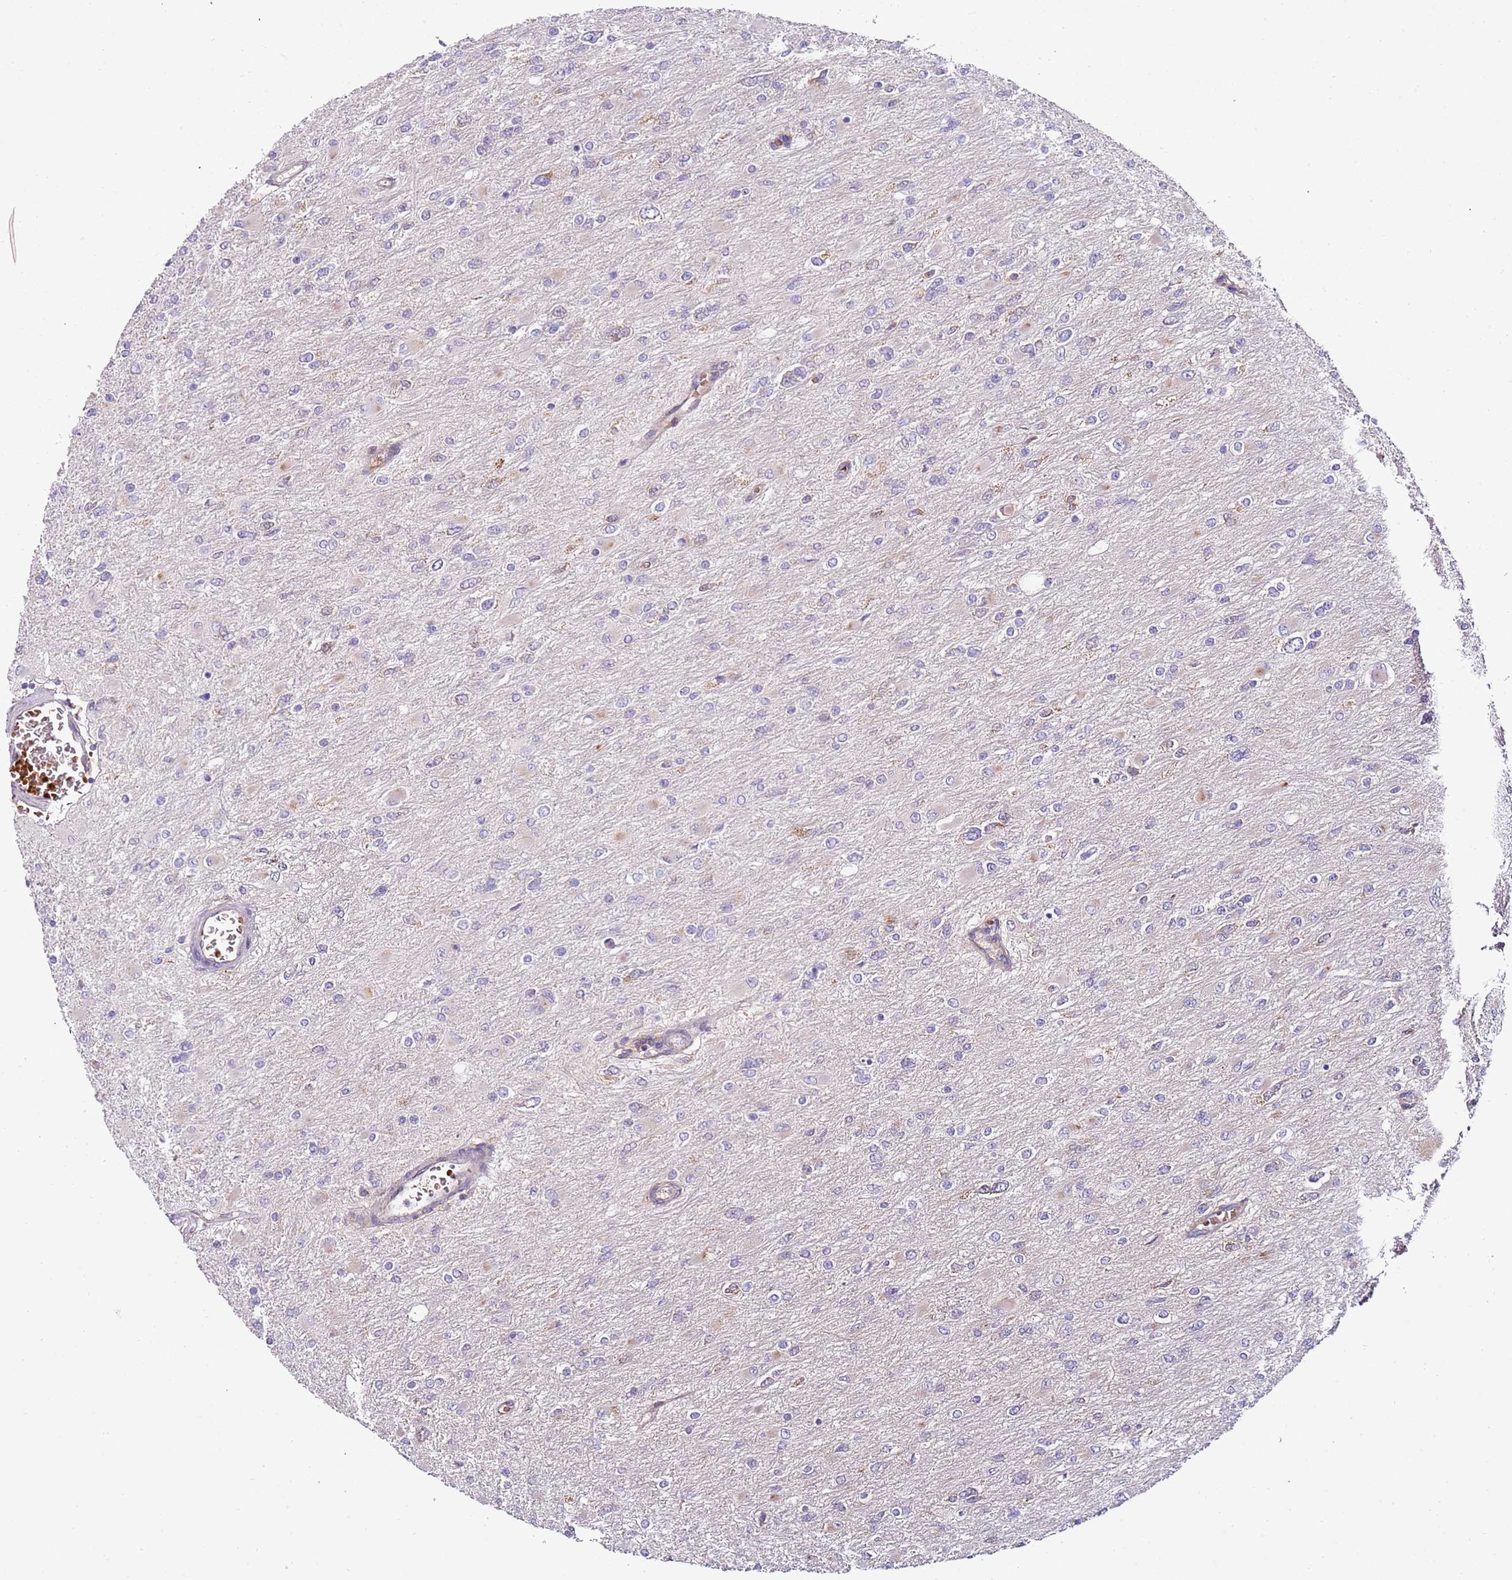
{"staining": {"intensity": "weak", "quantity": "<25%", "location": "cytoplasmic/membranous"}, "tissue": "glioma", "cell_type": "Tumor cells", "image_type": "cancer", "snomed": [{"axis": "morphology", "description": "Glioma, malignant, High grade"}, {"axis": "topography", "description": "Cerebral cortex"}], "caption": "Immunohistochemical staining of human malignant glioma (high-grade) demonstrates no significant staining in tumor cells. The staining is performed using DAB brown chromogen with nuclei counter-stained in using hematoxylin.", "gene": "VWCE", "patient": {"sex": "female", "age": 36}}